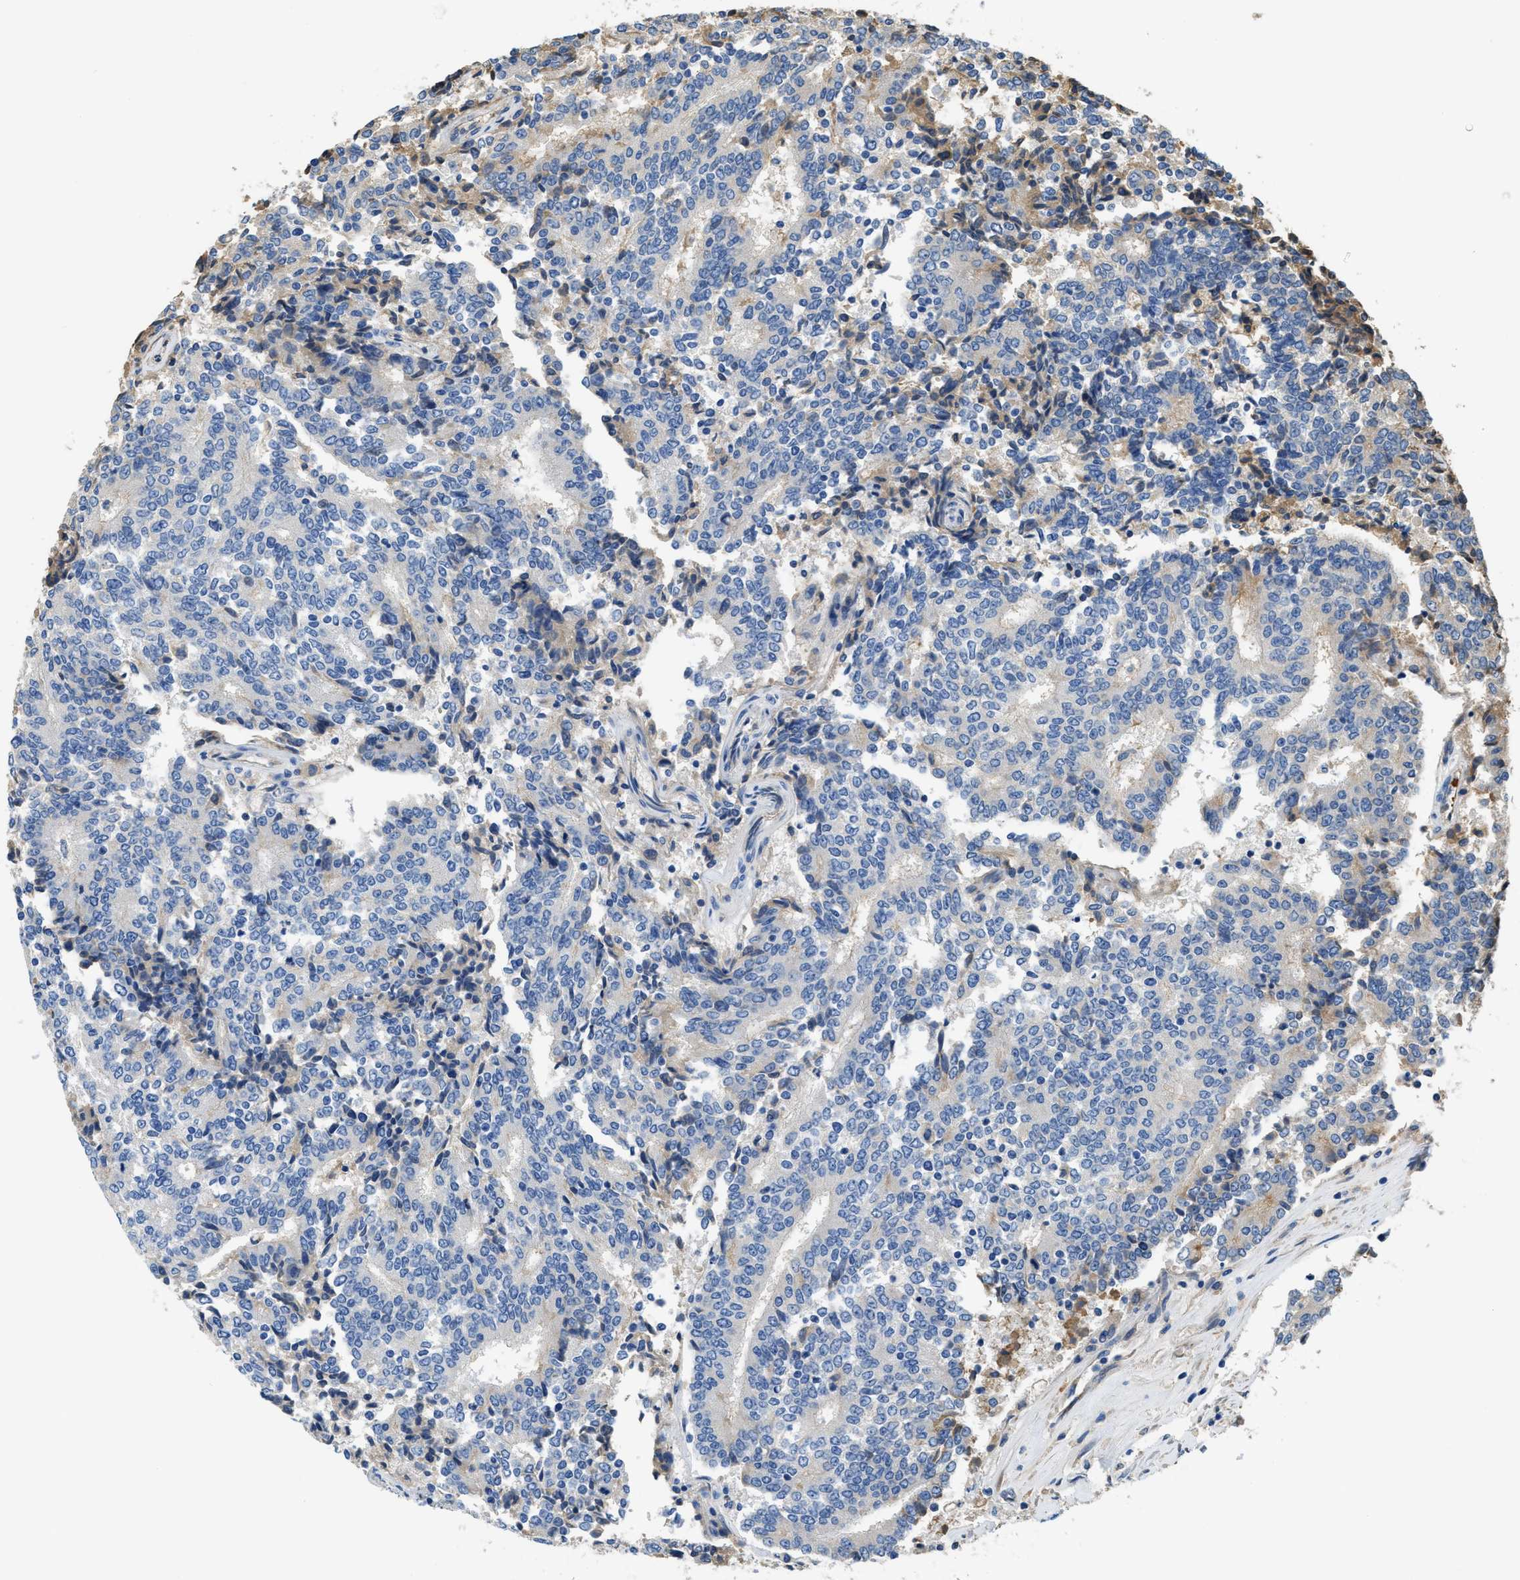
{"staining": {"intensity": "negative", "quantity": "none", "location": "none"}, "tissue": "prostate cancer", "cell_type": "Tumor cells", "image_type": "cancer", "snomed": [{"axis": "morphology", "description": "Normal tissue, NOS"}, {"axis": "morphology", "description": "Adenocarcinoma, High grade"}, {"axis": "topography", "description": "Prostate"}, {"axis": "topography", "description": "Seminal veicle"}], "caption": "Human prostate cancer stained for a protein using immunohistochemistry (IHC) displays no expression in tumor cells.", "gene": "RIPK2", "patient": {"sex": "male", "age": 55}}